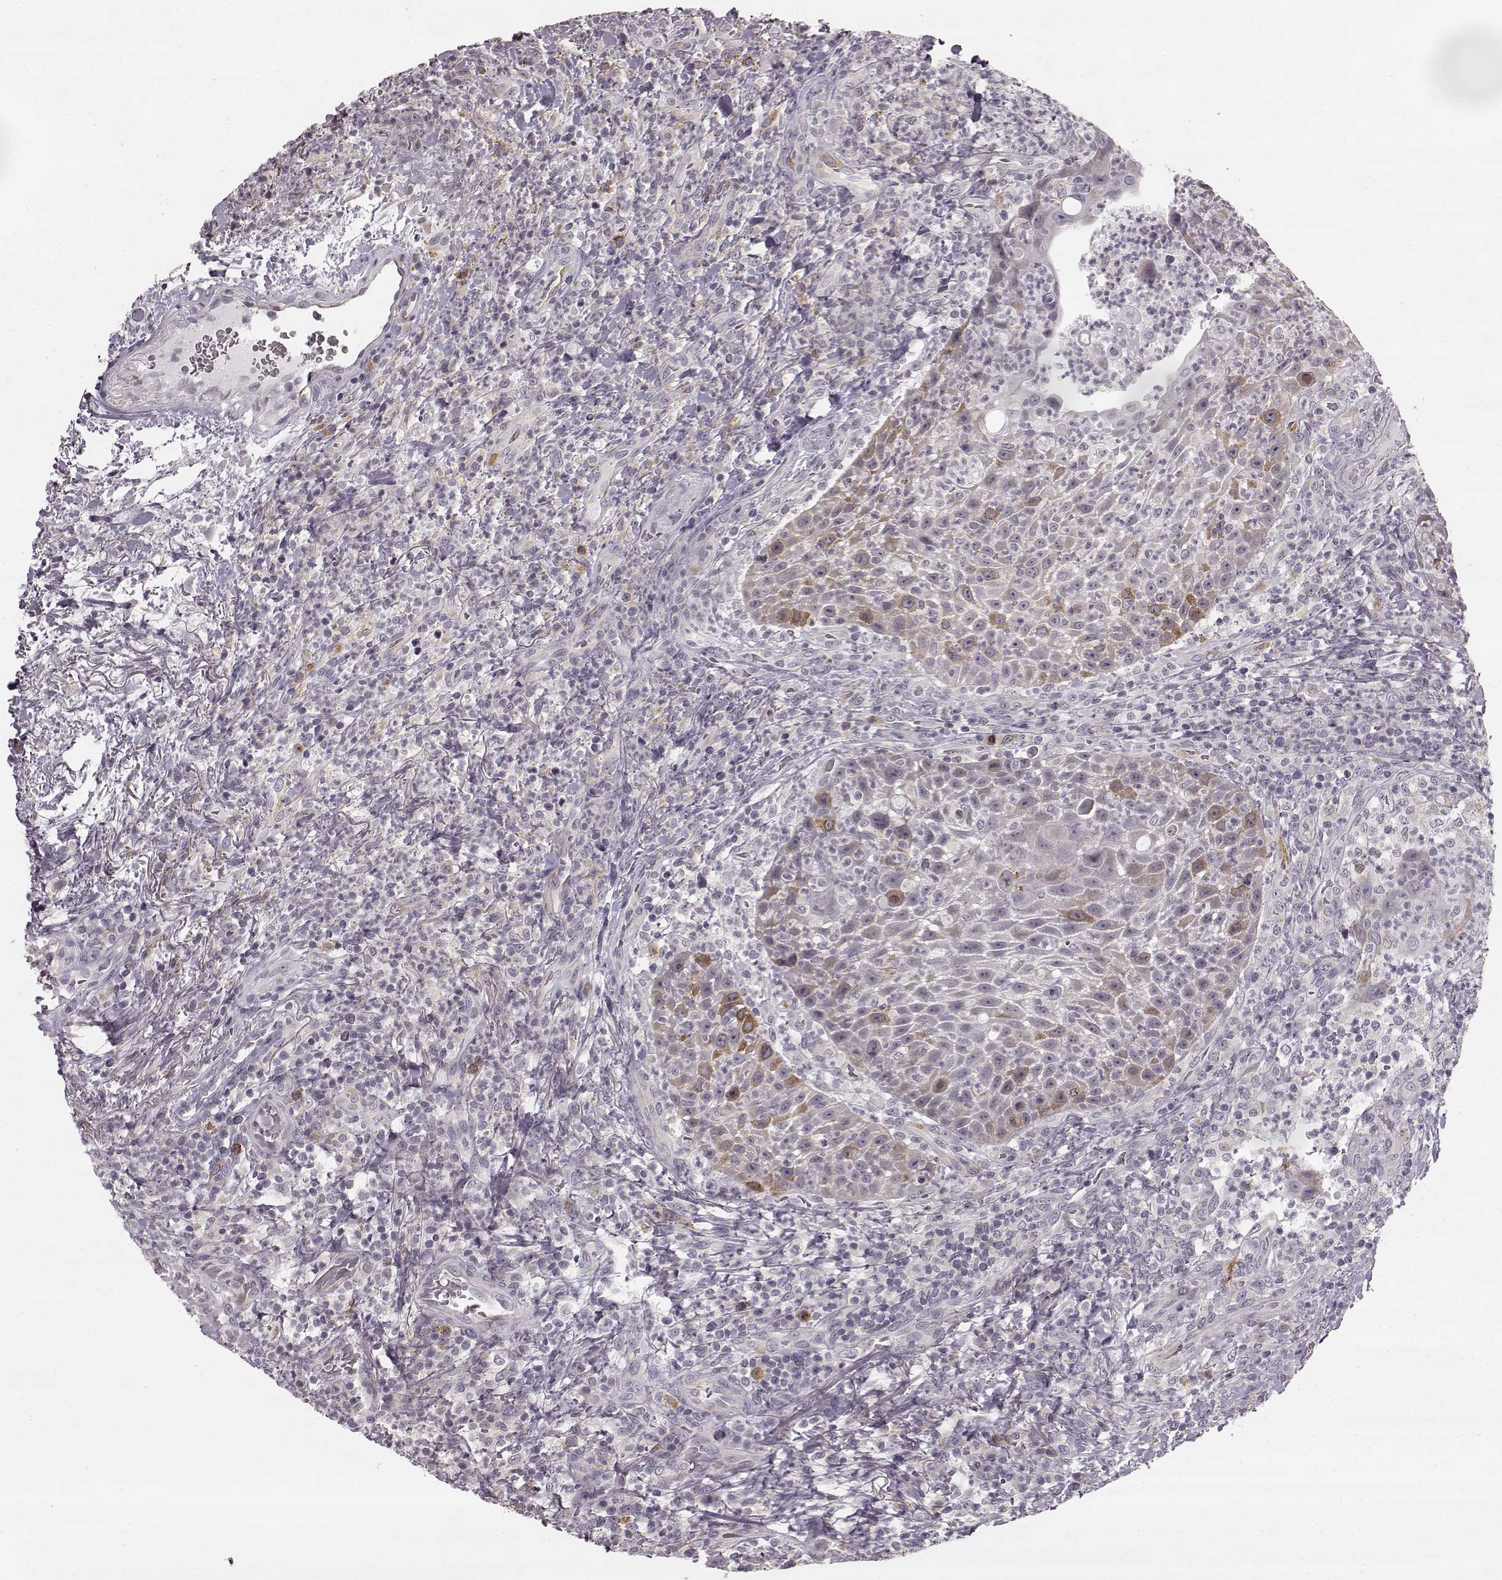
{"staining": {"intensity": "moderate", "quantity": "<25%", "location": "cytoplasmic/membranous"}, "tissue": "head and neck cancer", "cell_type": "Tumor cells", "image_type": "cancer", "snomed": [{"axis": "morphology", "description": "Squamous cell carcinoma, NOS"}, {"axis": "topography", "description": "Head-Neck"}], "caption": "Immunohistochemical staining of human head and neck squamous cell carcinoma displays moderate cytoplasmic/membranous protein positivity in about <25% of tumor cells.", "gene": "HMMR", "patient": {"sex": "male", "age": 69}}